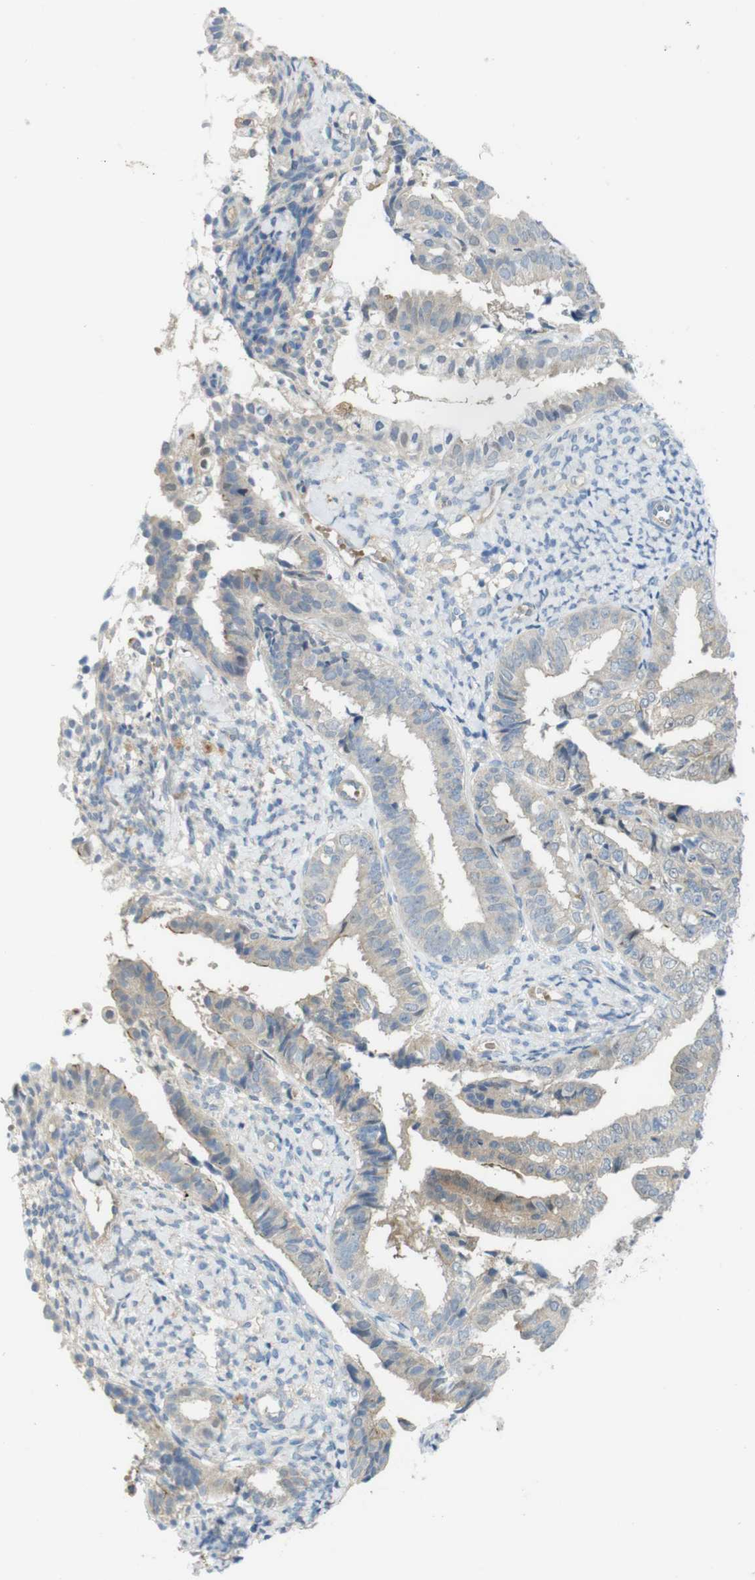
{"staining": {"intensity": "strong", "quantity": "<25%", "location": "cytoplasmic/membranous,nuclear"}, "tissue": "endometrial cancer", "cell_type": "Tumor cells", "image_type": "cancer", "snomed": [{"axis": "morphology", "description": "Adenocarcinoma, NOS"}, {"axis": "topography", "description": "Endometrium"}], "caption": "Strong cytoplasmic/membranous and nuclear protein expression is appreciated in approximately <25% of tumor cells in adenocarcinoma (endometrial).", "gene": "ABHD15", "patient": {"sex": "female", "age": 63}}